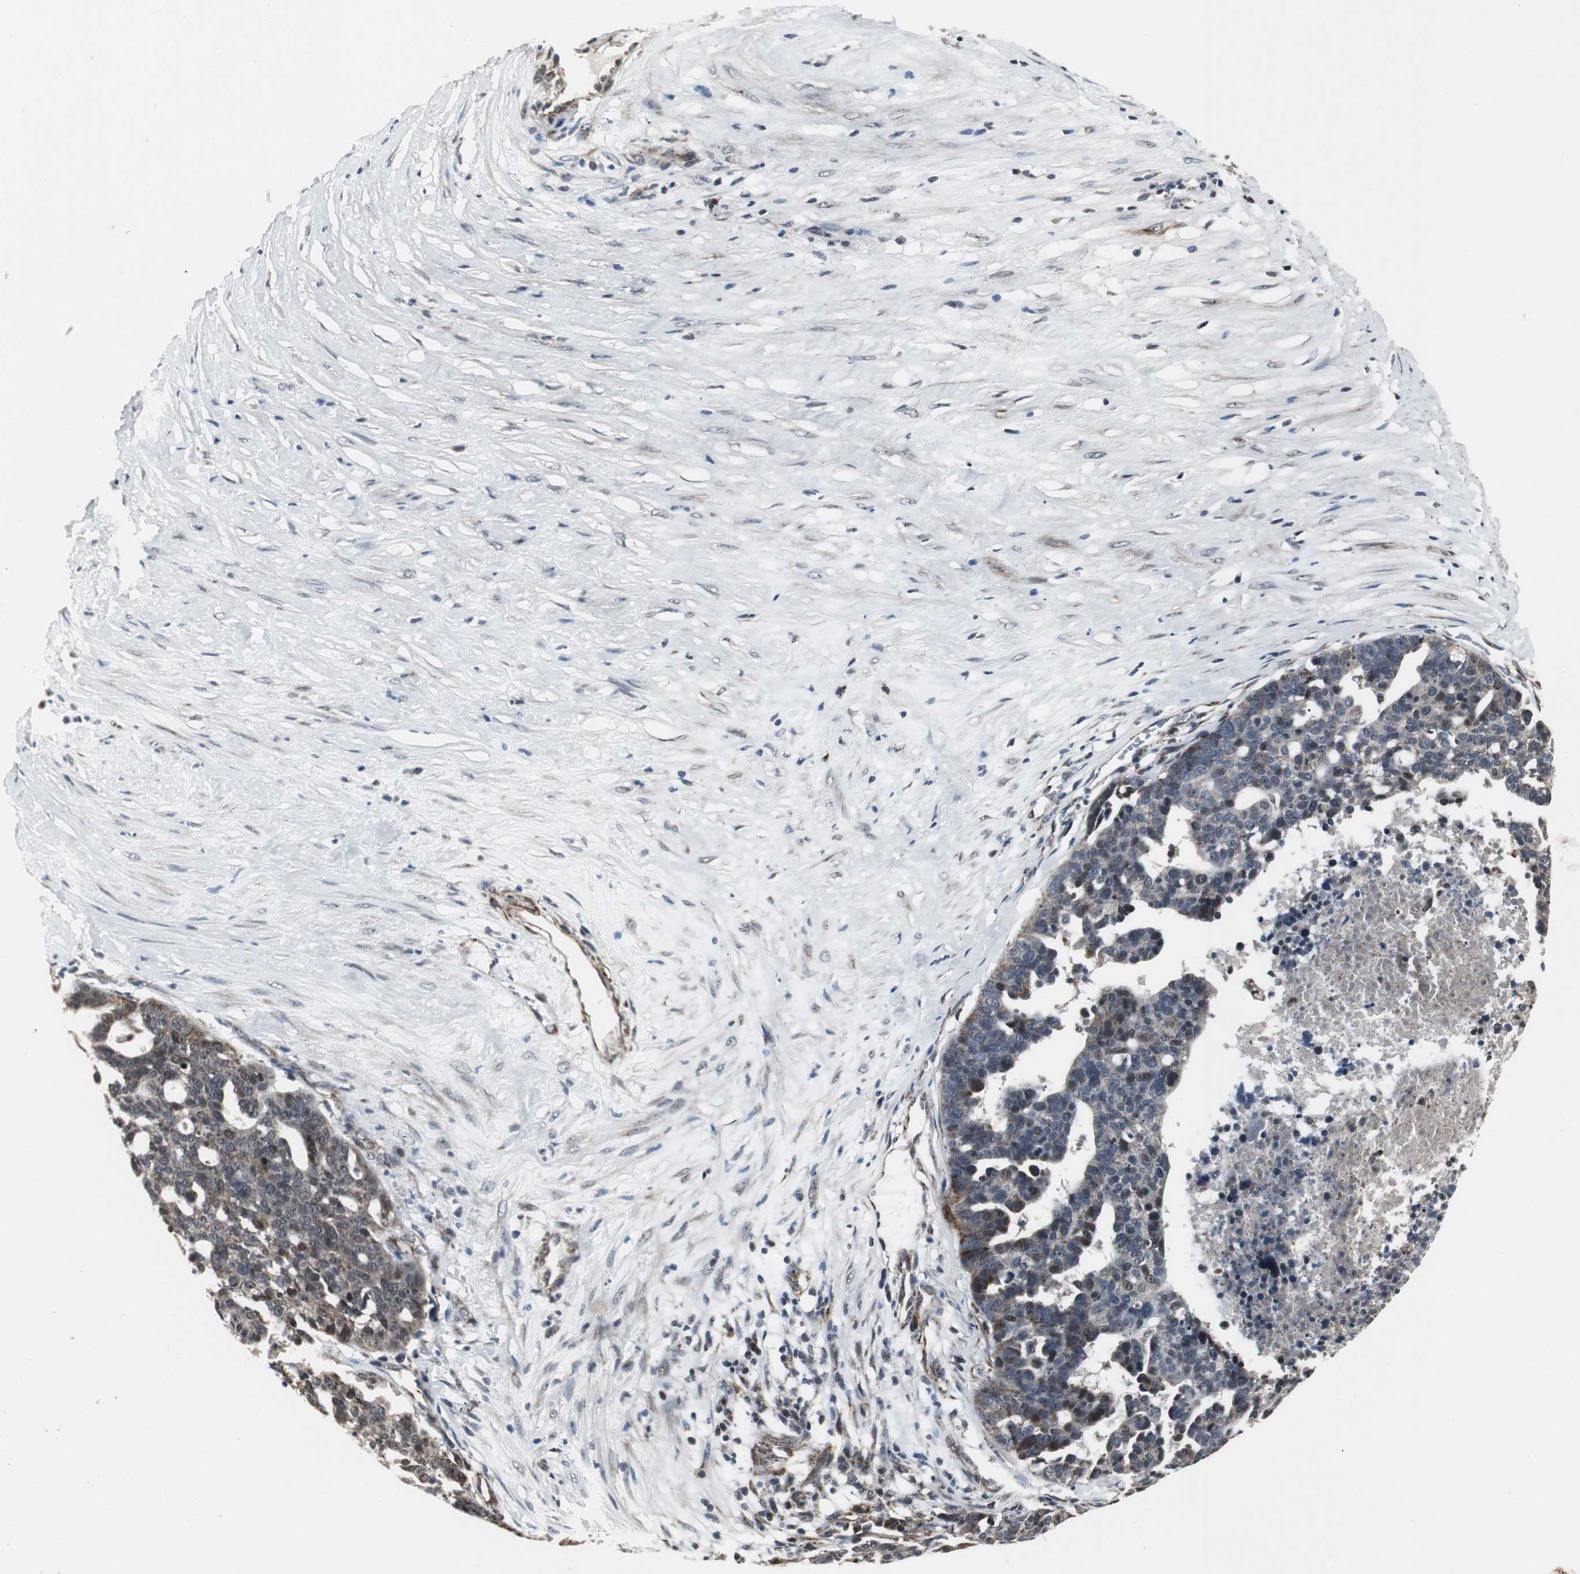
{"staining": {"intensity": "strong", "quantity": "<25%", "location": "cytoplasmic/membranous"}, "tissue": "ovarian cancer", "cell_type": "Tumor cells", "image_type": "cancer", "snomed": [{"axis": "morphology", "description": "Cystadenocarcinoma, serous, NOS"}, {"axis": "topography", "description": "Ovary"}], "caption": "Strong cytoplasmic/membranous protein positivity is identified in approximately <25% of tumor cells in ovarian serous cystadenocarcinoma.", "gene": "MRPL40", "patient": {"sex": "female", "age": 59}}